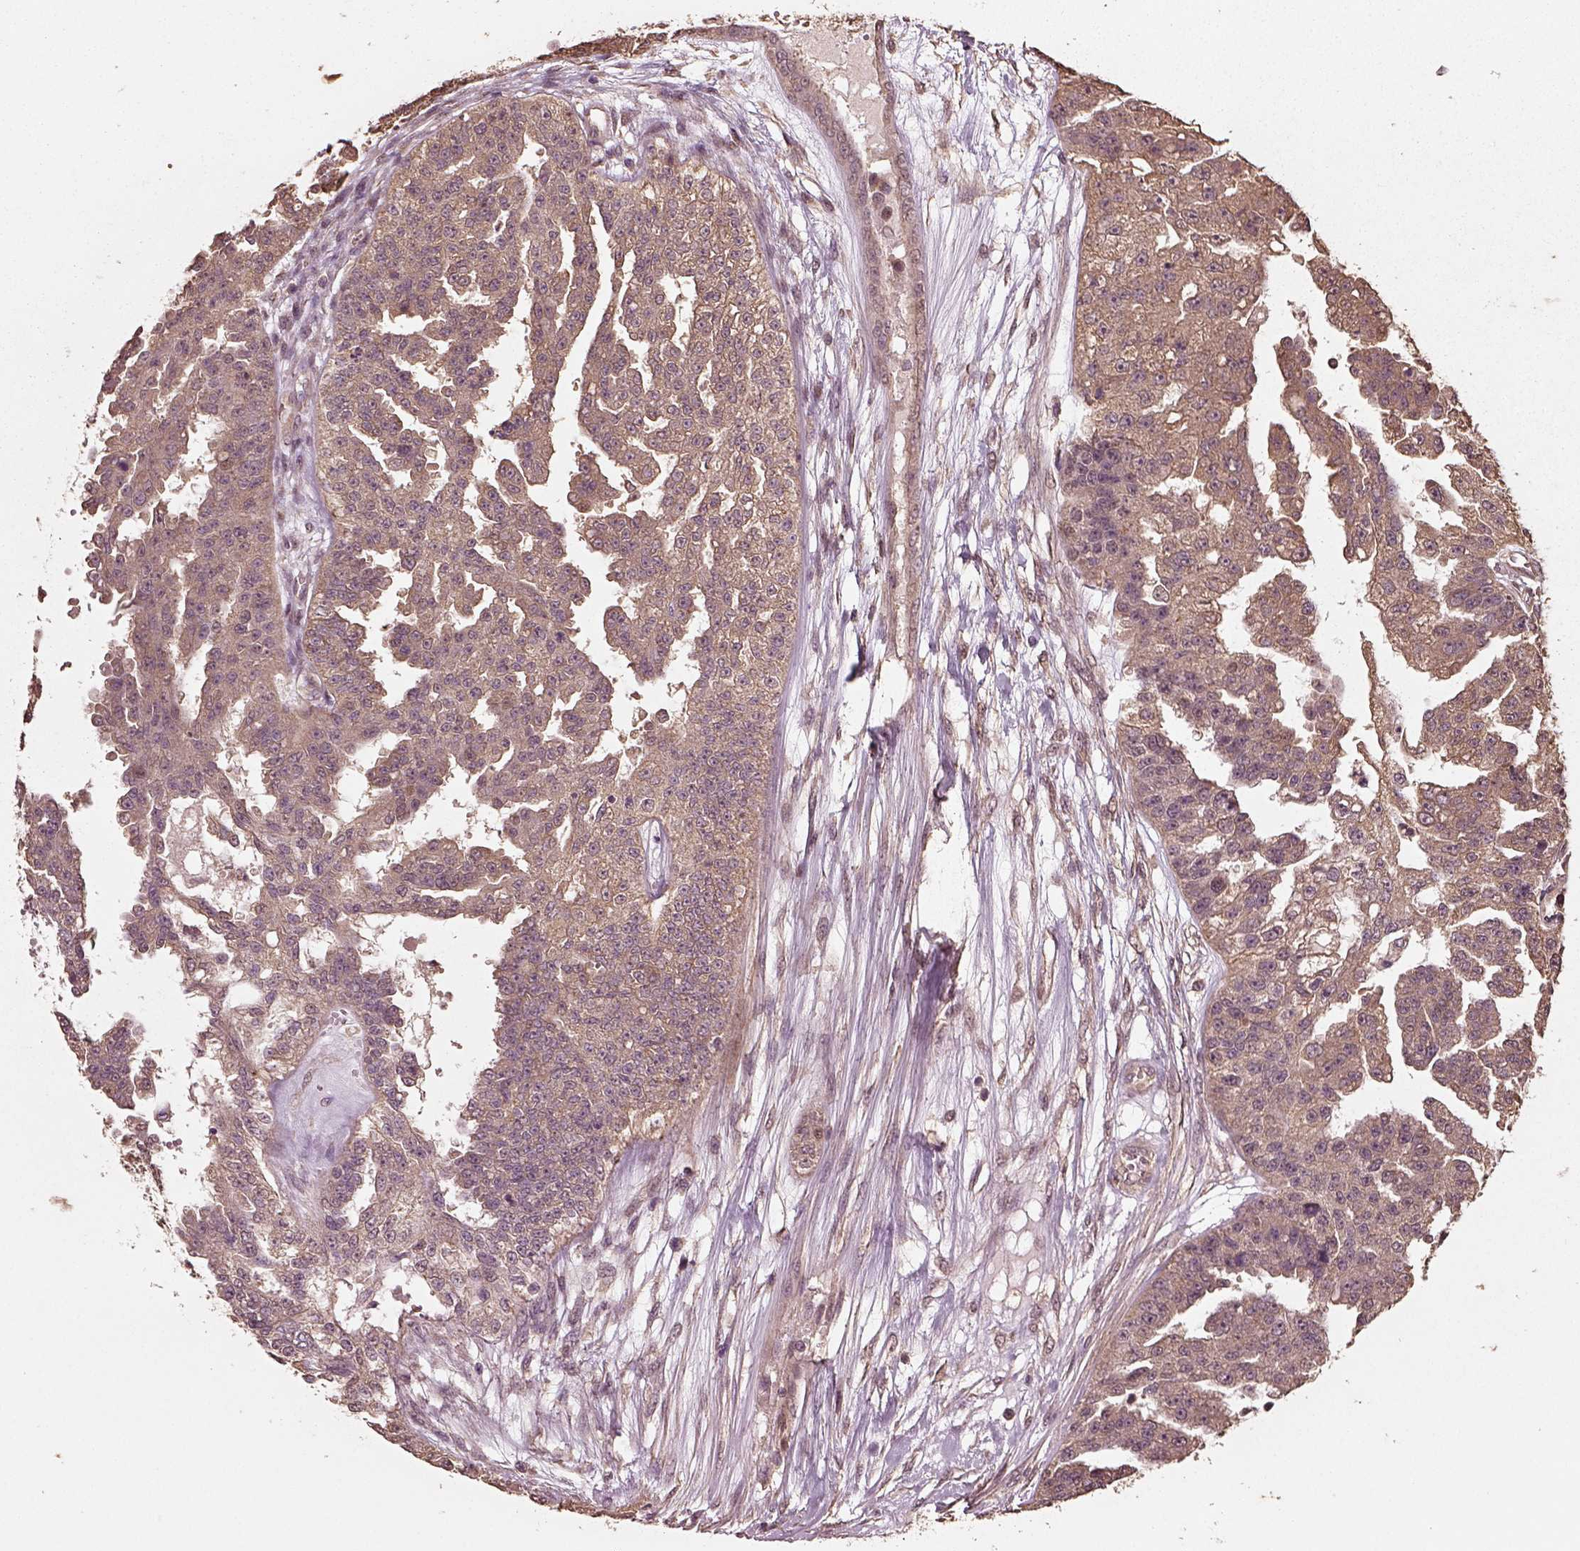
{"staining": {"intensity": "weak", "quantity": ">75%", "location": "cytoplasmic/membranous"}, "tissue": "ovarian cancer", "cell_type": "Tumor cells", "image_type": "cancer", "snomed": [{"axis": "morphology", "description": "Cystadenocarcinoma, serous, NOS"}, {"axis": "topography", "description": "Ovary"}], "caption": "Weak cytoplasmic/membranous positivity is present in about >75% of tumor cells in serous cystadenocarcinoma (ovarian). (Stains: DAB in brown, nuclei in blue, Microscopy: brightfield microscopy at high magnification).", "gene": "ERV3-1", "patient": {"sex": "female", "age": 58}}